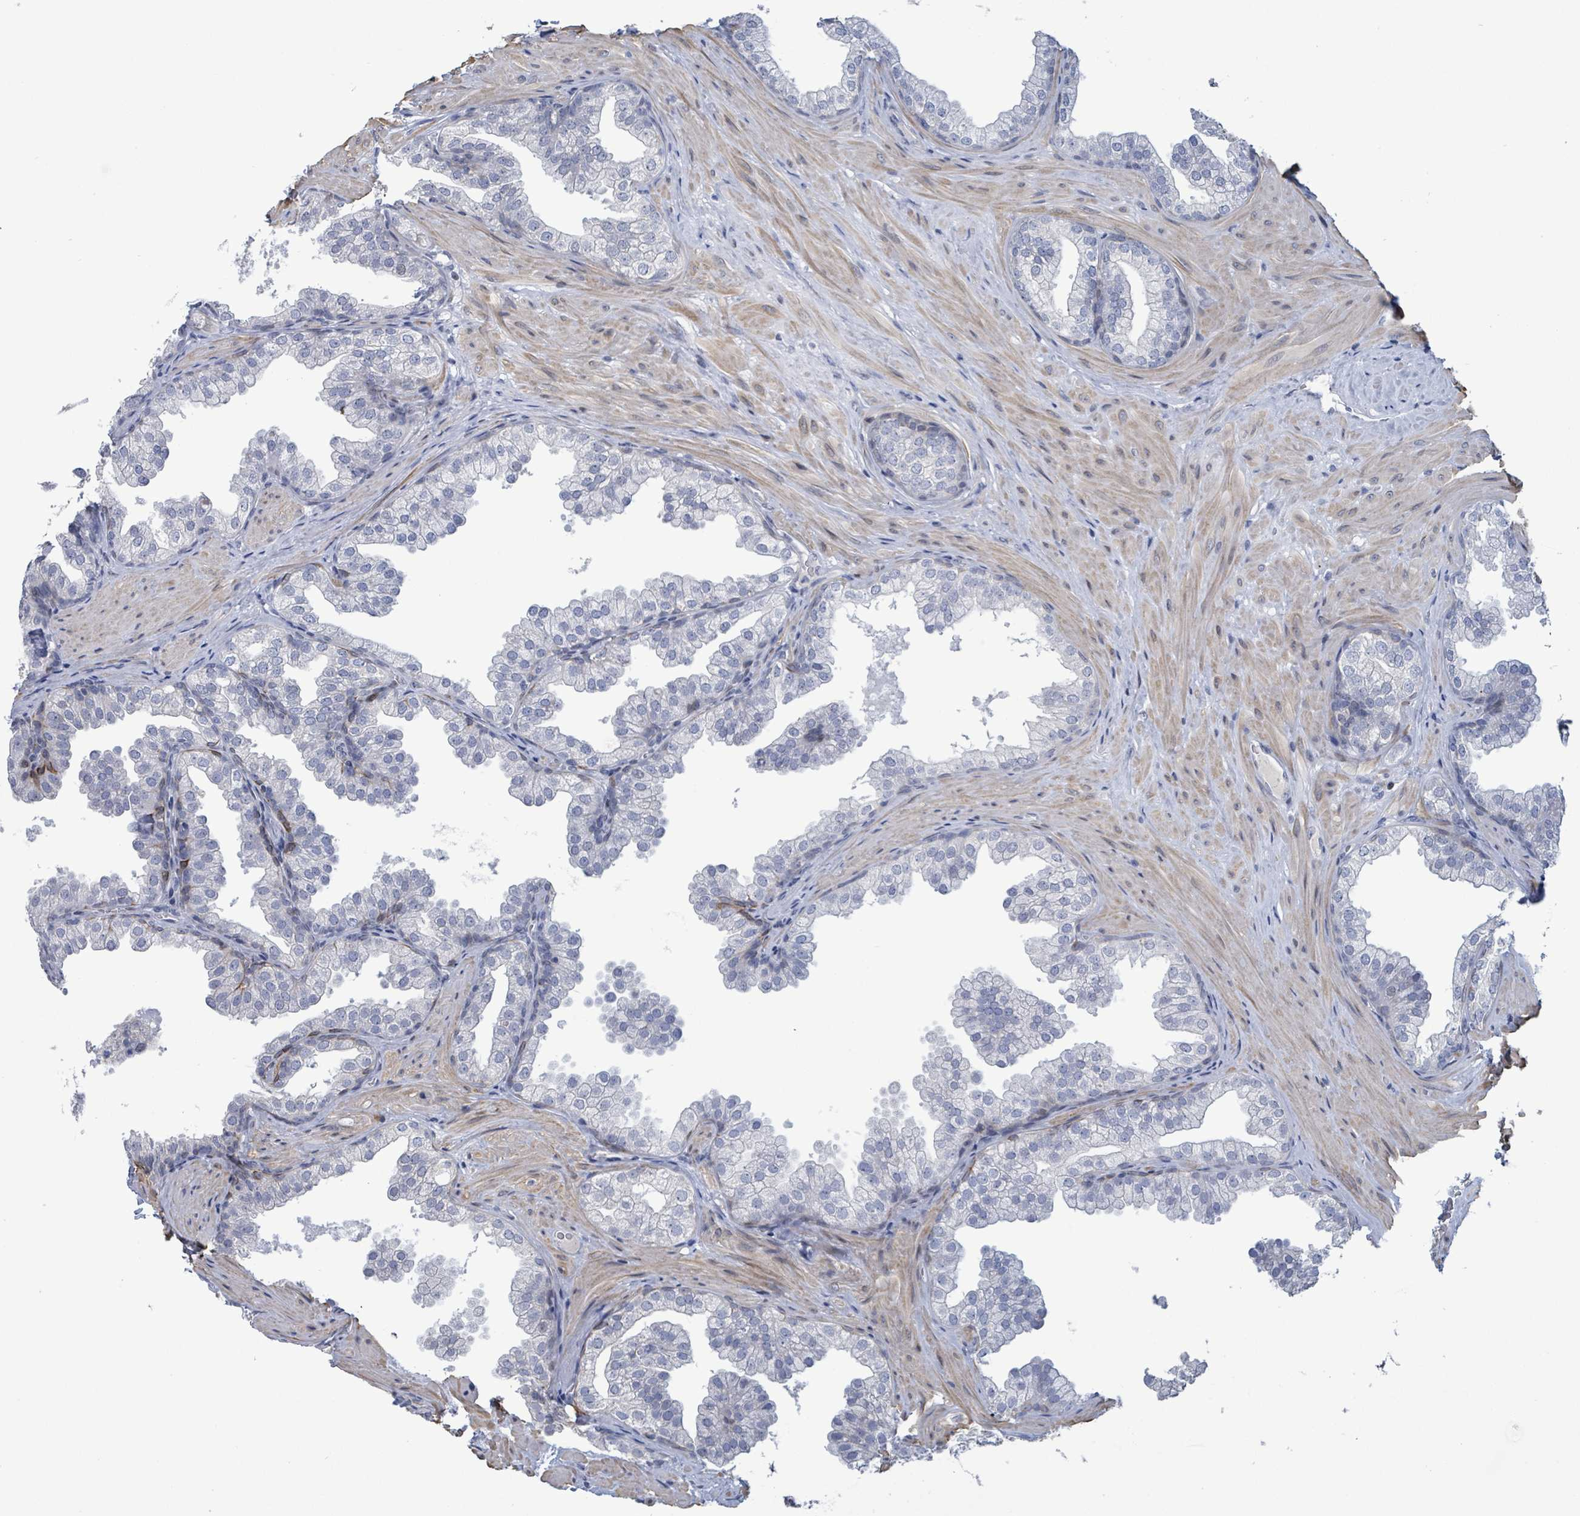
{"staining": {"intensity": "moderate", "quantity": "<25%", "location": "cytoplasmic/membranous"}, "tissue": "prostate", "cell_type": "Glandular cells", "image_type": "normal", "snomed": [{"axis": "morphology", "description": "Normal tissue, NOS"}, {"axis": "topography", "description": "Prostate"}], "caption": "Approximately <25% of glandular cells in benign prostate display moderate cytoplasmic/membranous protein staining as visualized by brown immunohistochemical staining.", "gene": "NTN3", "patient": {"sex": "male", "age": 37}}